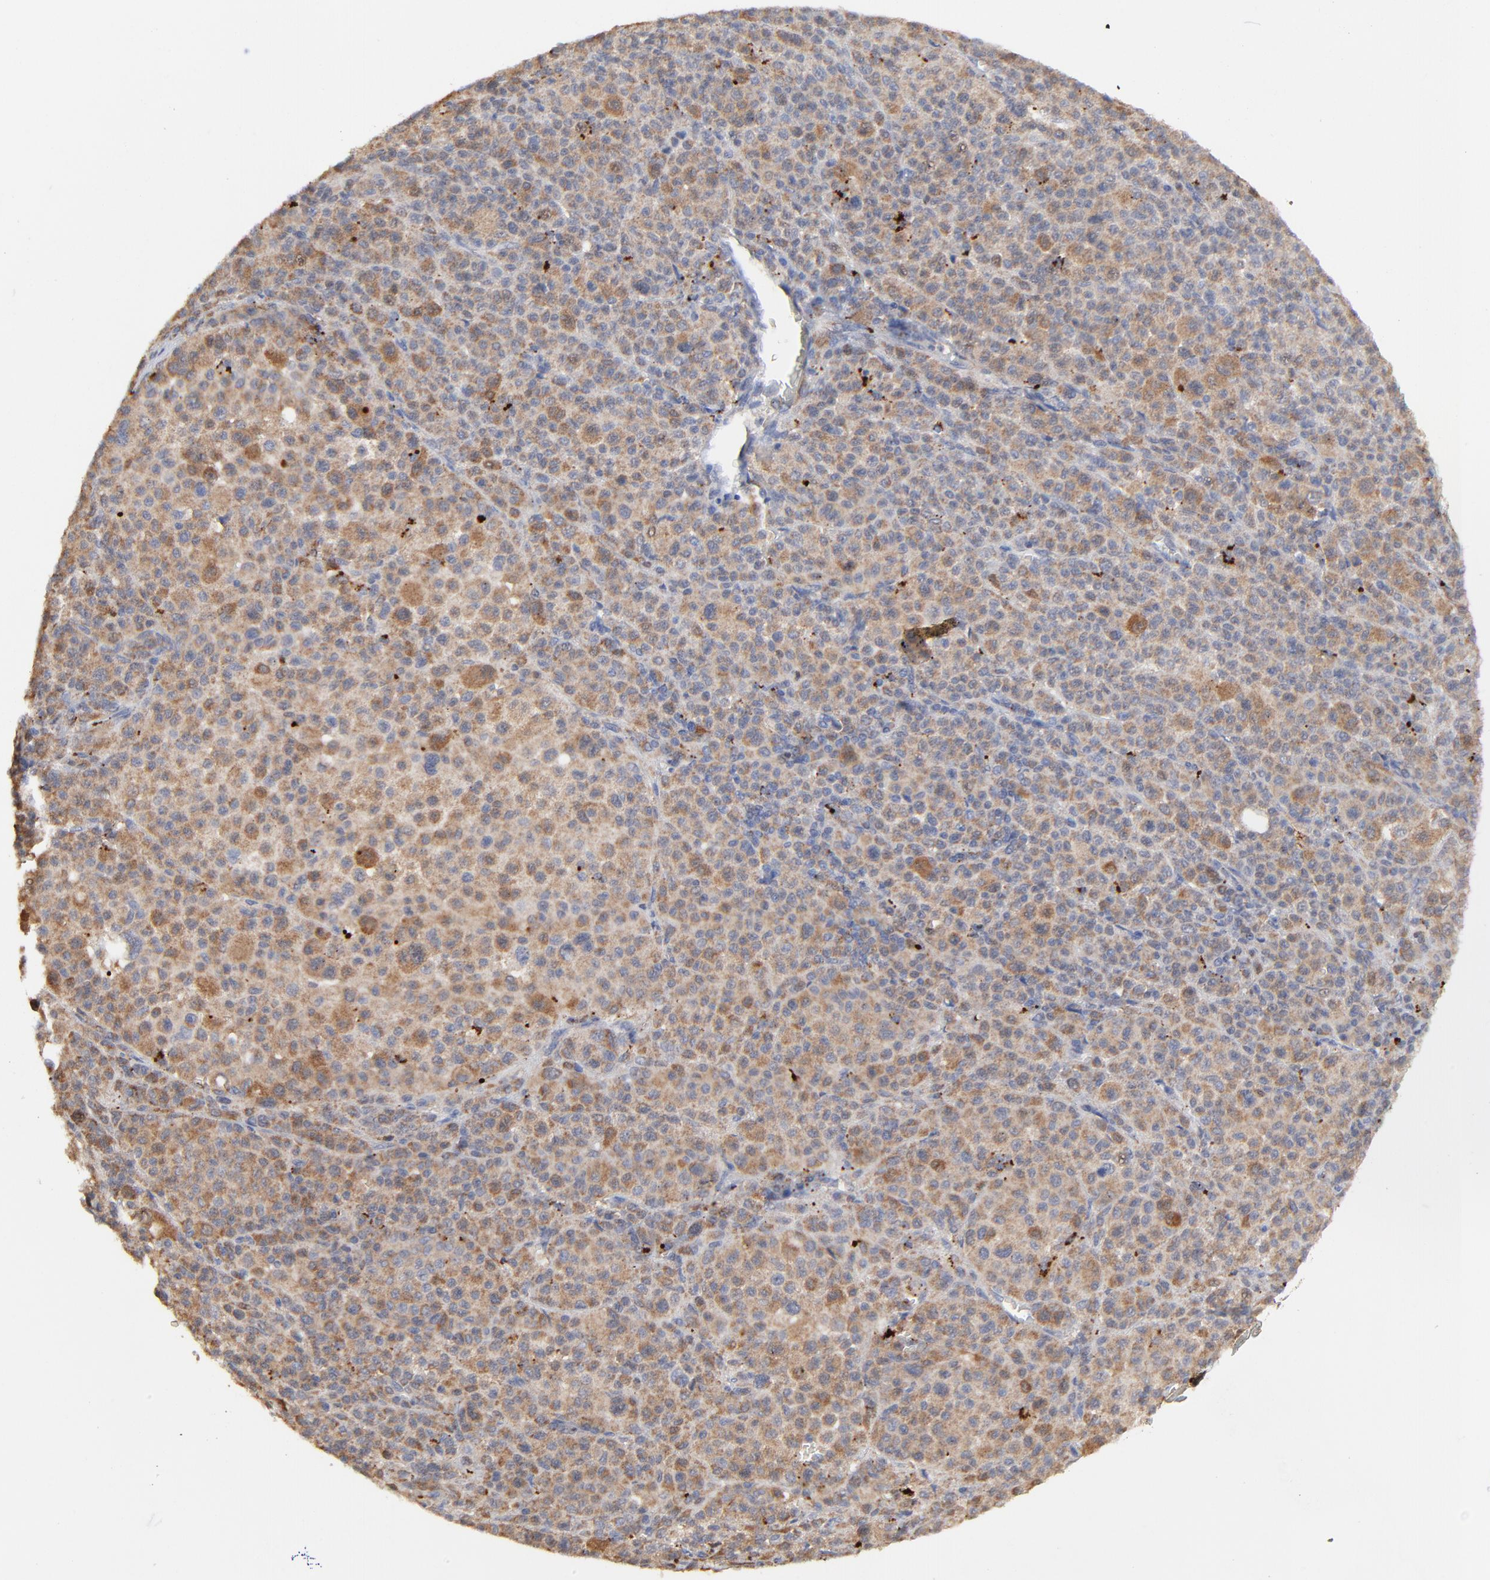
{"staining": {"intensity": "moderate", "quantity": ">75%", "location": "cytoplasmic/membranous"}, "tissue": "melanoma", "cell_type": "Tumor cells", "image_type": "cancer", "snomed": [{"axis": "morphology", "description": "Malignant melanoma, Metastatic site"}, {"axis": "topography", "description": "Skin"}], "caption": "The micrograph reveals a brown stain indicating the presence of a protein in the cytoplasmic/membranous of tumor cells in malignant melanoma (metastatic site). The protein of interest is stained brown, and the nuclei are stained in blue (DAB (3,3'-diaminobenzidine) IHC with brightfield microscopy, high magnification).", "gene": "LGALS3", "patient": {"sex": "female", "age": 74}}